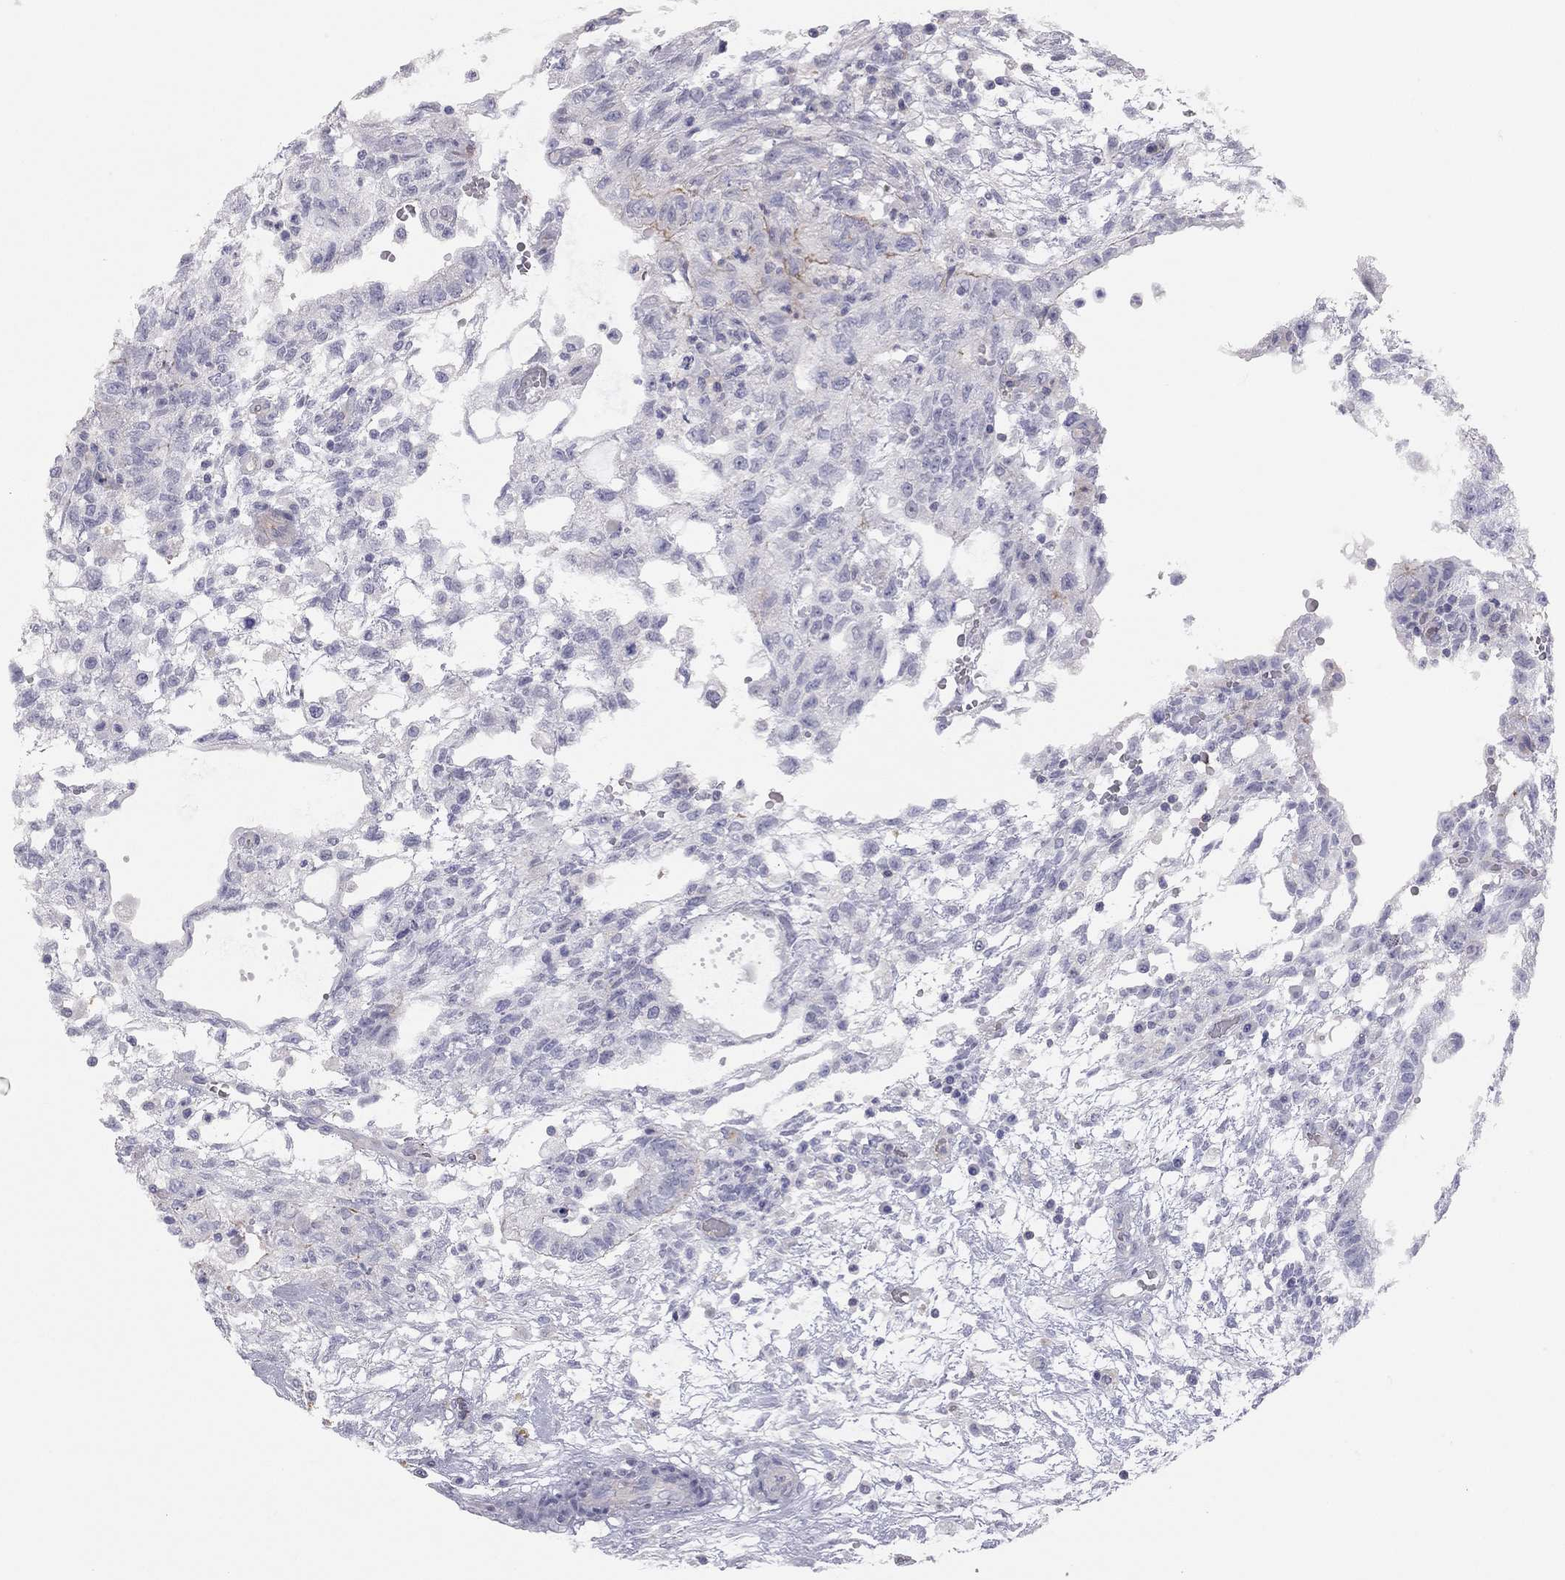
{"staining": {"intensity": "negative", "quantity": "none", "location": "none"}, "tissue": "testis cancer", "cell_type": "Tumor cells", "image_type": "cancer", "snomed": [{"axis": "morphology", "description": "Carcinoma, Embryonal, NOS"}, {"axis": "topography", "description": "Testis"}], "caption": "Human testis cancer stained for a protein using immunohistochemistry (IHC) displays no expression in tumor cells.", "gene": "ADCYAP1", "patient": {"sex": "male", "age": 32}}